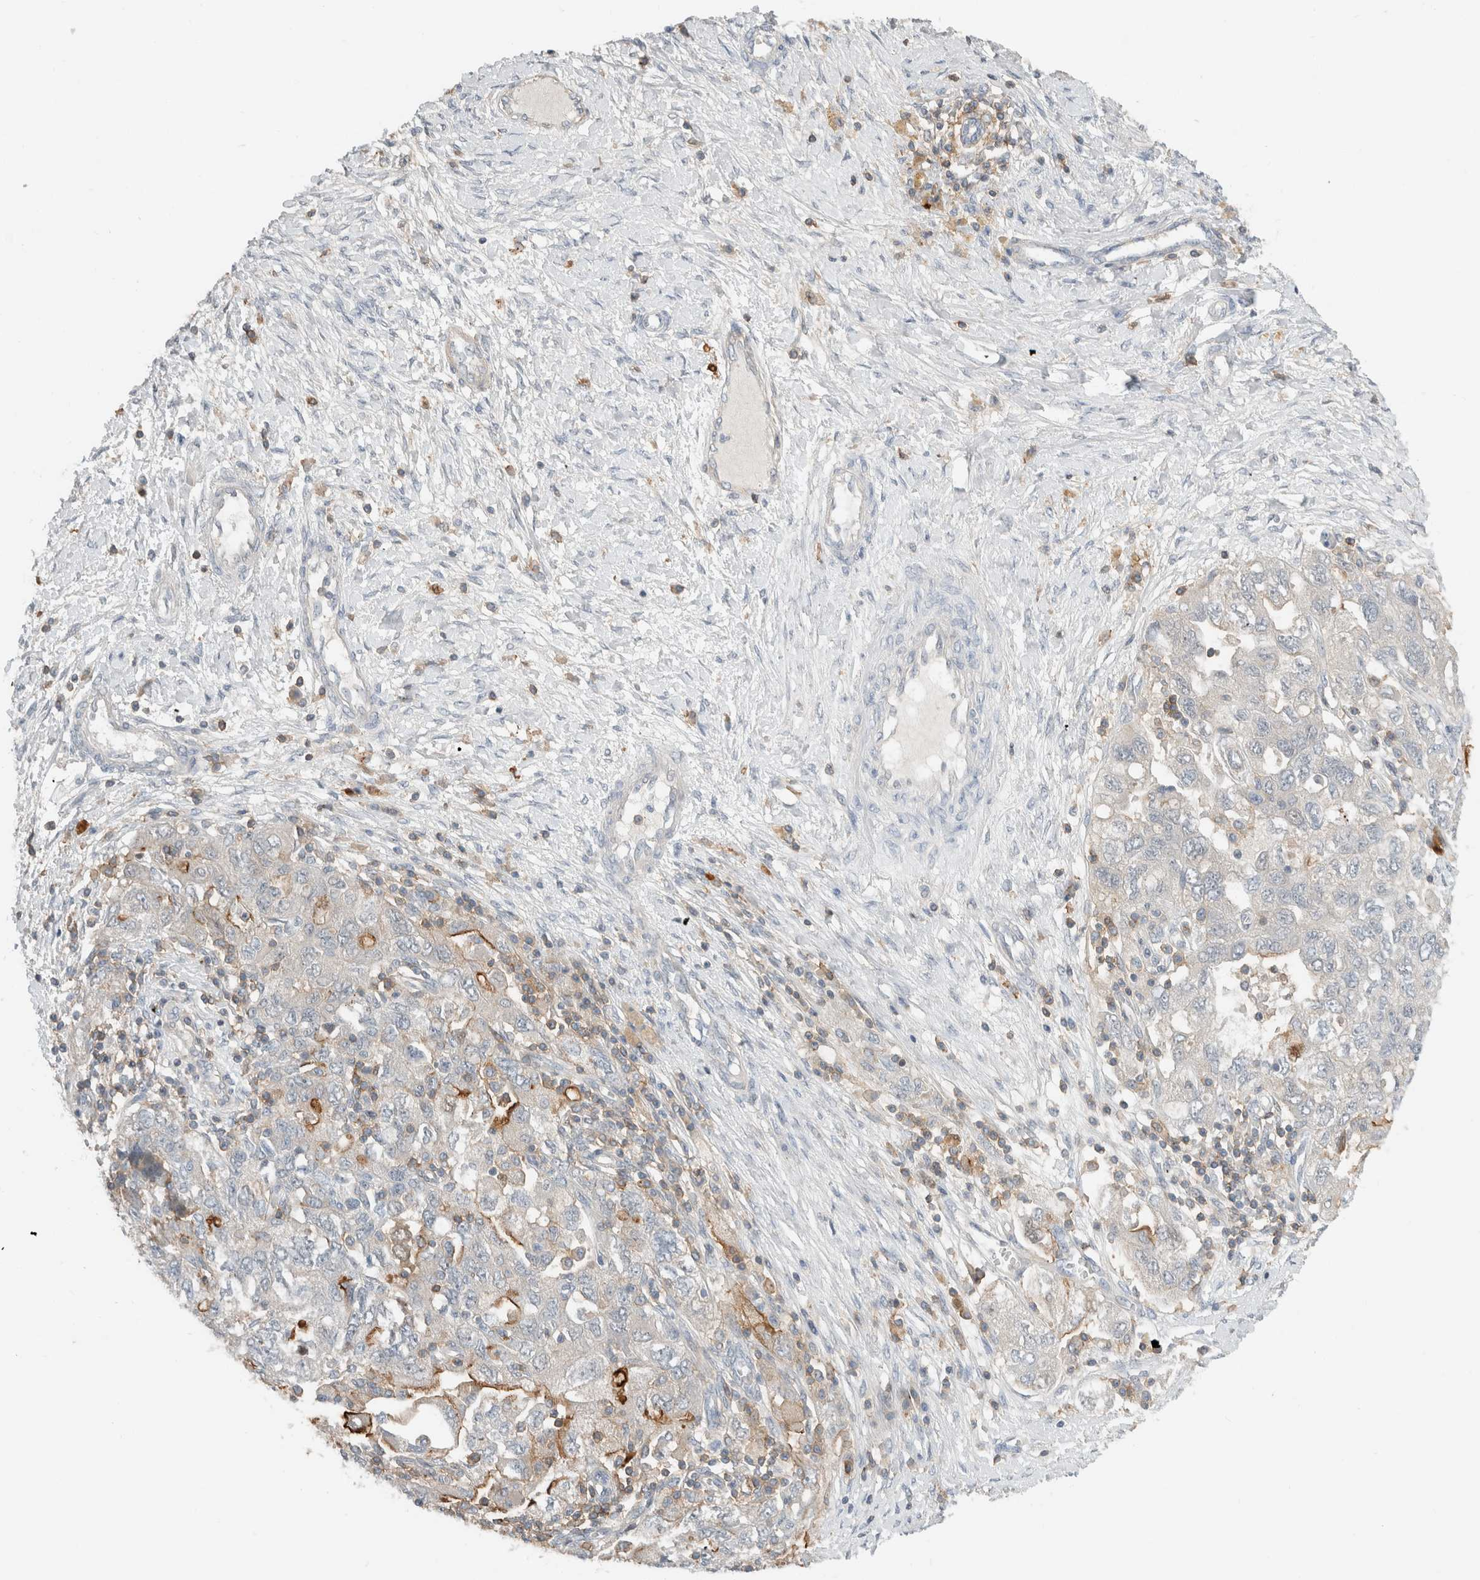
{"staining": {"intensity": "strong", "quantity": "<25%", "location": "cytoplasmic/membranous"}, "tissue": "ovarian cancer", "cell_type": "Tumor cells", "image_type": "cancer", "snomed": [{"axis": "morphology", "description": "Carcinoma, NOS"}, {"axis": "morphology", "description": "Cystadenocarcinoma, serous, NOS"}, {"axis": "topography", "description": "Ovary"}], "caption": "Immunohistochemistry (IHC) image of human serous cystadenocarcinoma (ovarian) stained for a protein (brown), which displays medium levels of strong cytoplasmic/membranous staining in approximately <25% of tumor cells.", "gene": "ERCC6L2", "patient": {"sex": "female", "age": 69}}